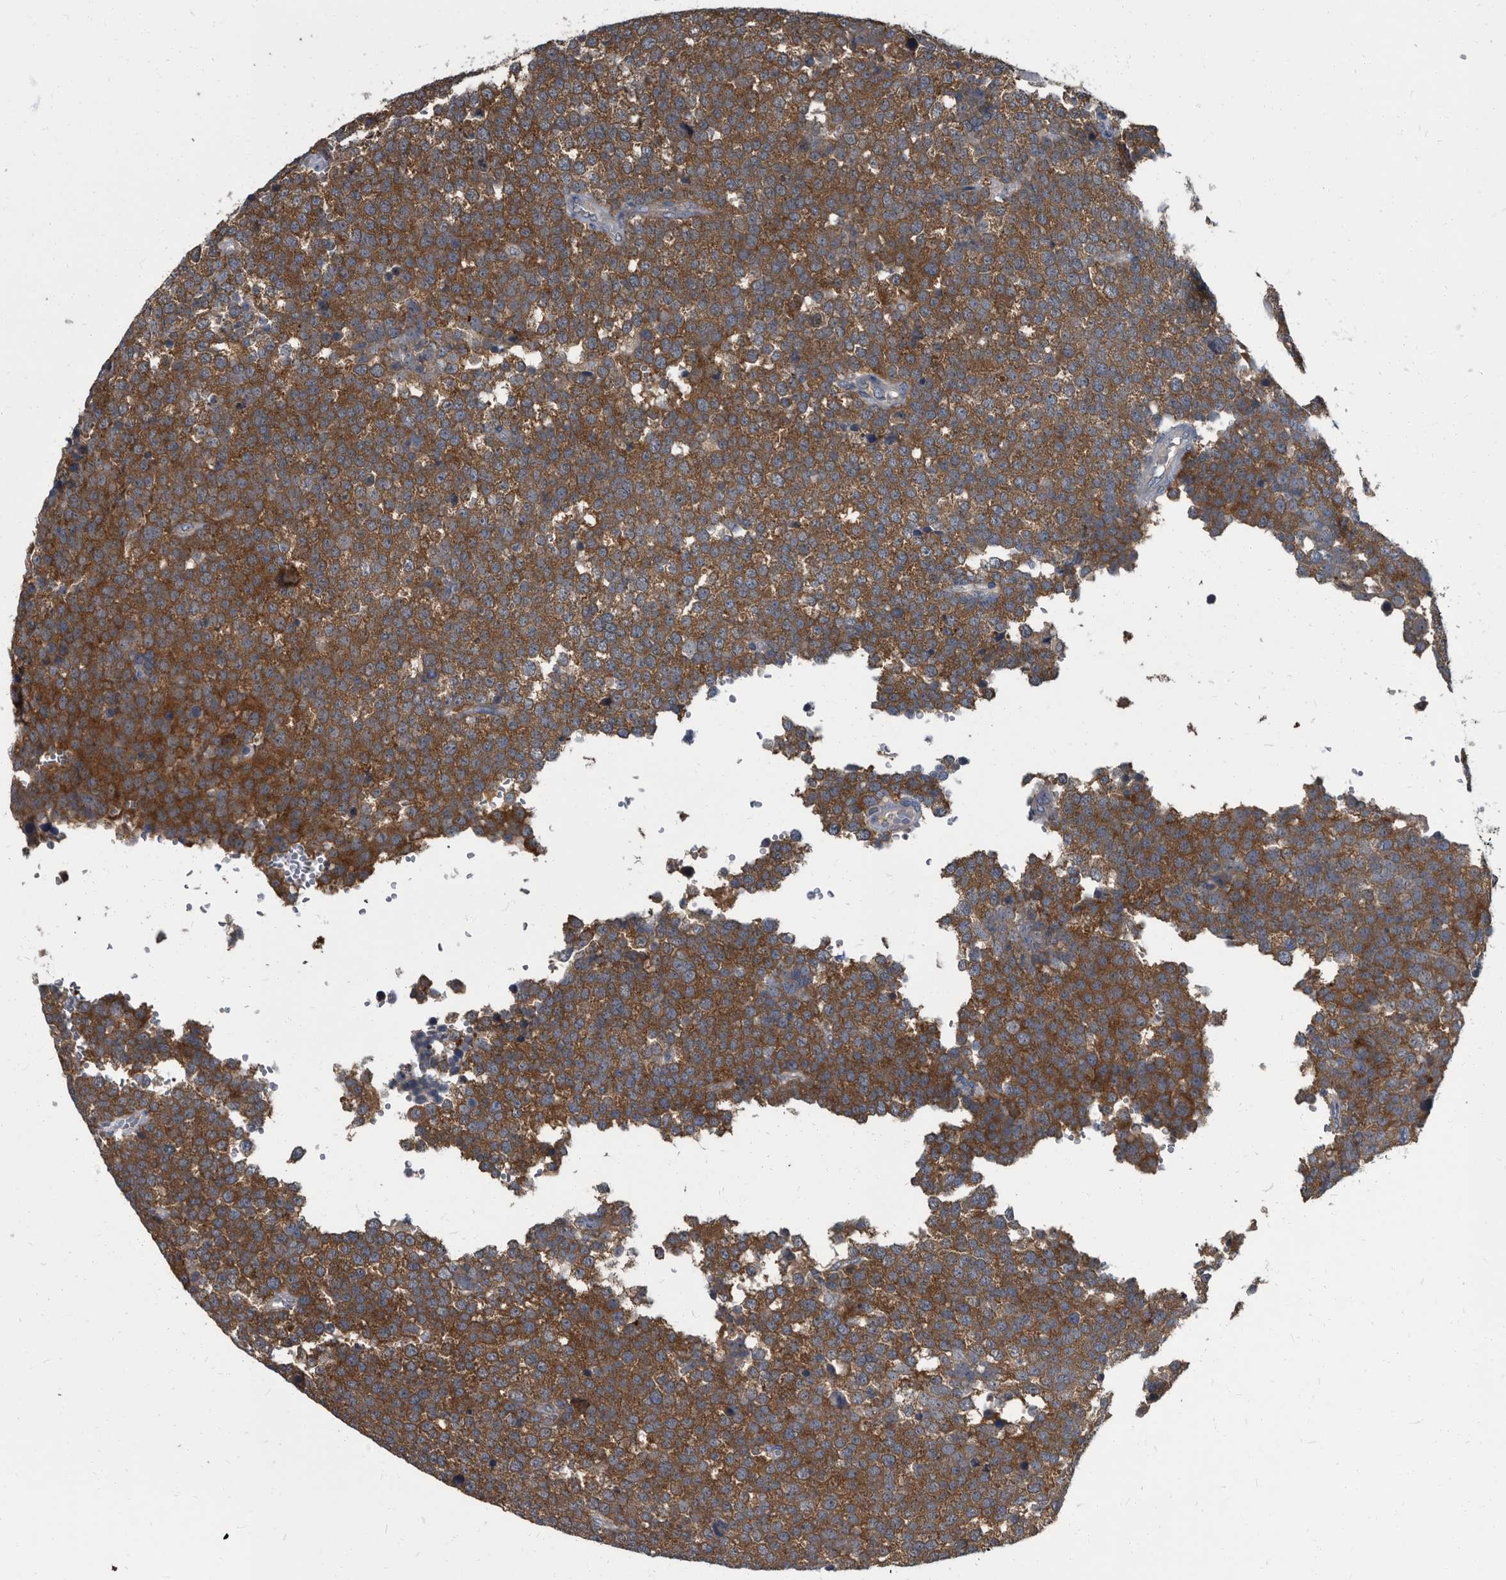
{"staining": {"intensity": "strong", "quantity": ">75%", "location": "cytoplasmic/membranous"}, "tissue": "testis cancer", "cell_type": "Tumor cells", "image_type": "cancer", "snomed": [{"axis": "morphology", "description": "Seminoma, NOS"}, {"axis": "topography", "description": "Testis"}], "caption": "Seminoma (testis) stained with IHC demonstrates strong cytoplasmic/membranous positivity in approximately >75% of tumor cells.", "gene": "CDV3", "patient": {"sex": "male", "age": 71}}